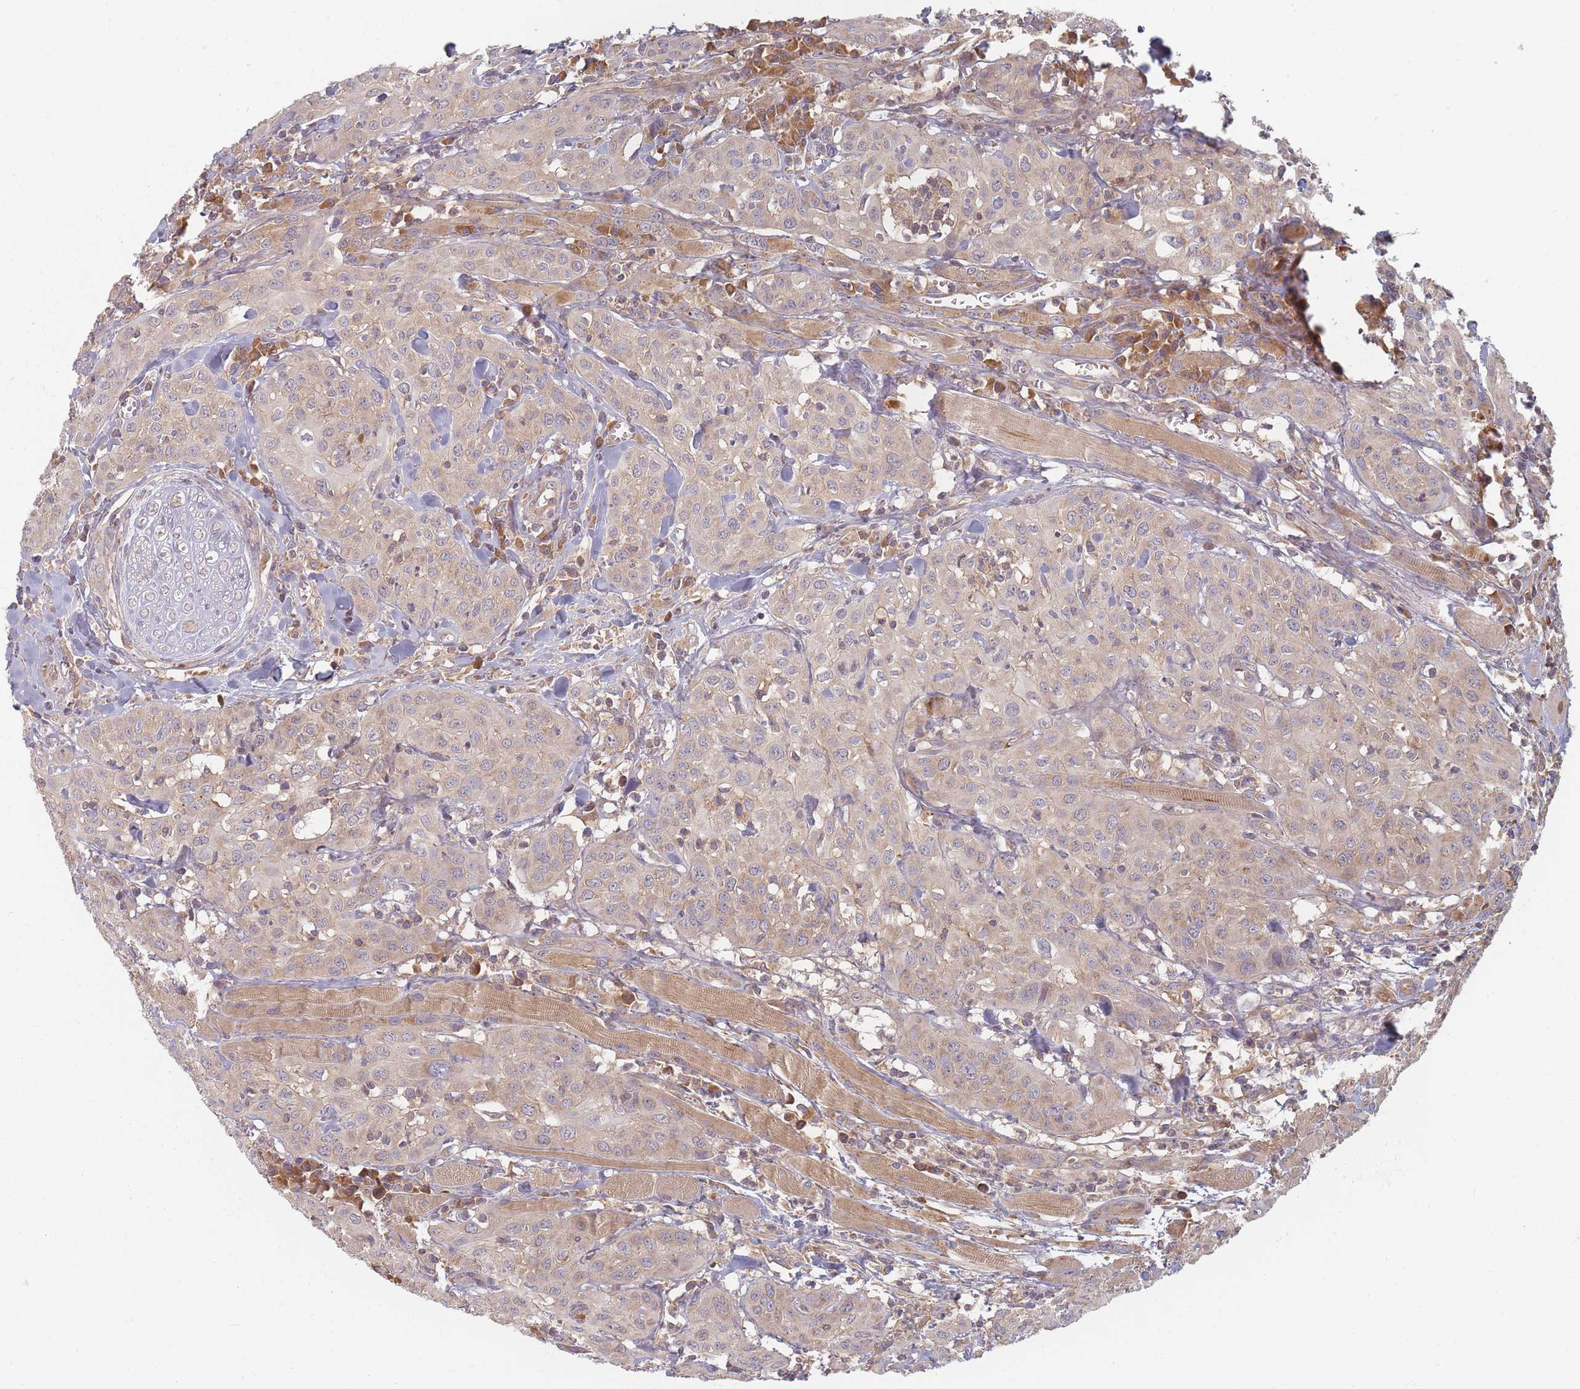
{"staining": {"intensity": "weak", "quantity": "25%-75%", "location": "cytoplasmic/membranous"}, "tissue": "head and neck cancer", "cell_type": "Tumor cells", "image_type": "cancer", "snomed": [{"axis": "morphology", "description": "Squamous cell carcinoma, NOS"}, {"axis": "topography", "description": "Oral tissue"}, {"axis": "topography", "description": "Head-Neck"}], "caption": "Tumor cells reveal low levels of weak cytoplasmic/membranous positivity in about 25%-75% of cells in head and neck cancer. The protein of interest is shown in brown color, while the nuclei are stained blue.", "gene": "SLC35F3", "patient": {"sex": "female", "age": 70}}